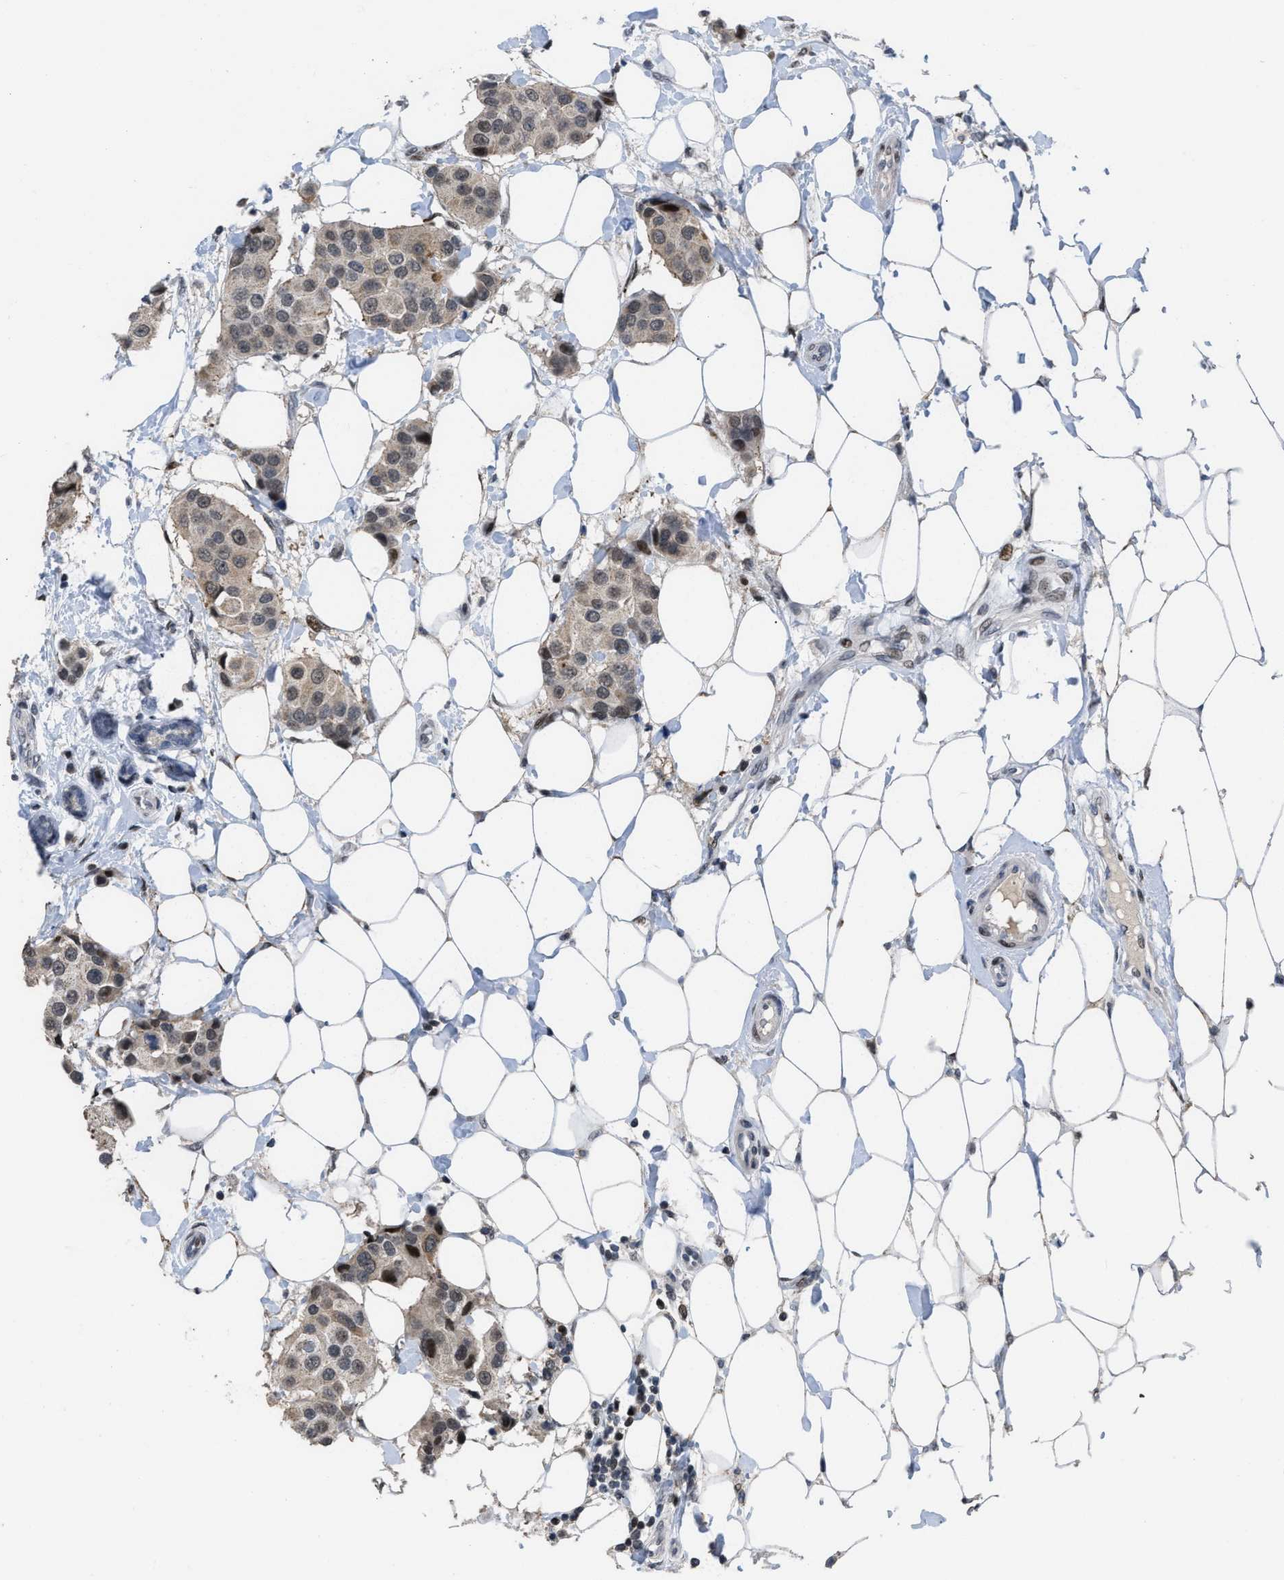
{"staining": {"intensity": "weak", "quantity": ">75%", "location": "cytoplasmic/membranous,nuclear"}, "tissue": "breast cancer", "cell_type": "Tumor cells", "image_type": "cancer", "snomed": [{"axis": "morphology", "description": "Normal tissue, NOS"}, {"axis": "morphology", "description": "Duct carcinoma"}, {"axis": "topography", "description": "Breast"}], "caption": "Breast cancer (intraductal carcinoma) tissue demonstrates weak cytoplasmic/membranous and nuclear staining in approximately >75% of tumor cells", "gene": "SETDB1", "patient": {"sex": "female", "age": 39}}